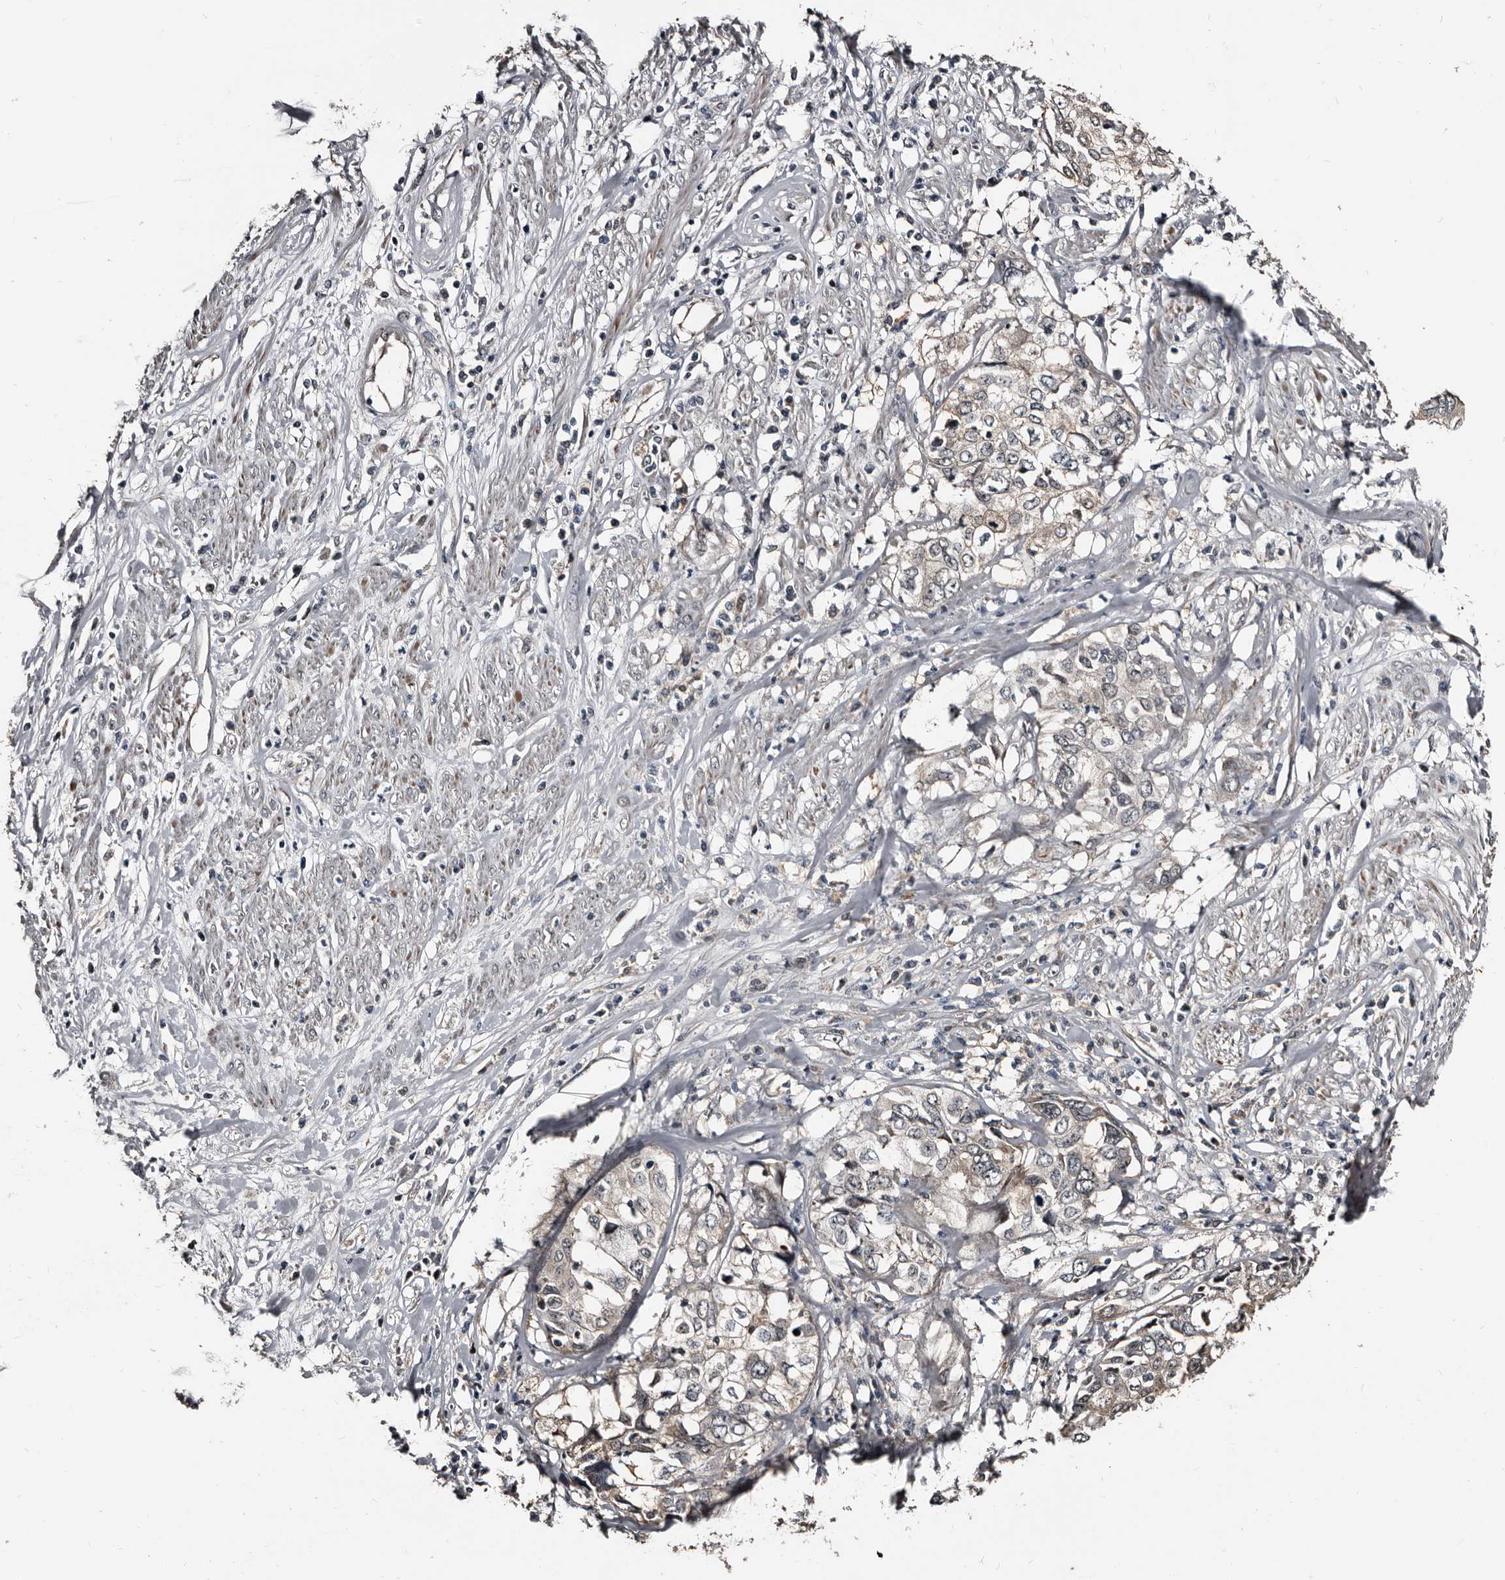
{"staining": {"intensity": "weak", "quantity": ">75%", "location": "cytoplasmic/membranous"}, "tissue": "cervical cancer", "cell_type": "Tumor cells", "image_type": "cancer", "snomed": [{"axis": "morphology", "description": "Squamous cell carcinoma, NOS"}, {"axis": "topography", "description": "Cervix"}], "caption": "Approximately >75% of tumor cells in cervical cancer display weak cytoplasmic/membranous protein positivity as visualized by brown immunohistochemical staining.", "gene": "DHPS", "patient": {"sex": "female", "age": 31}}